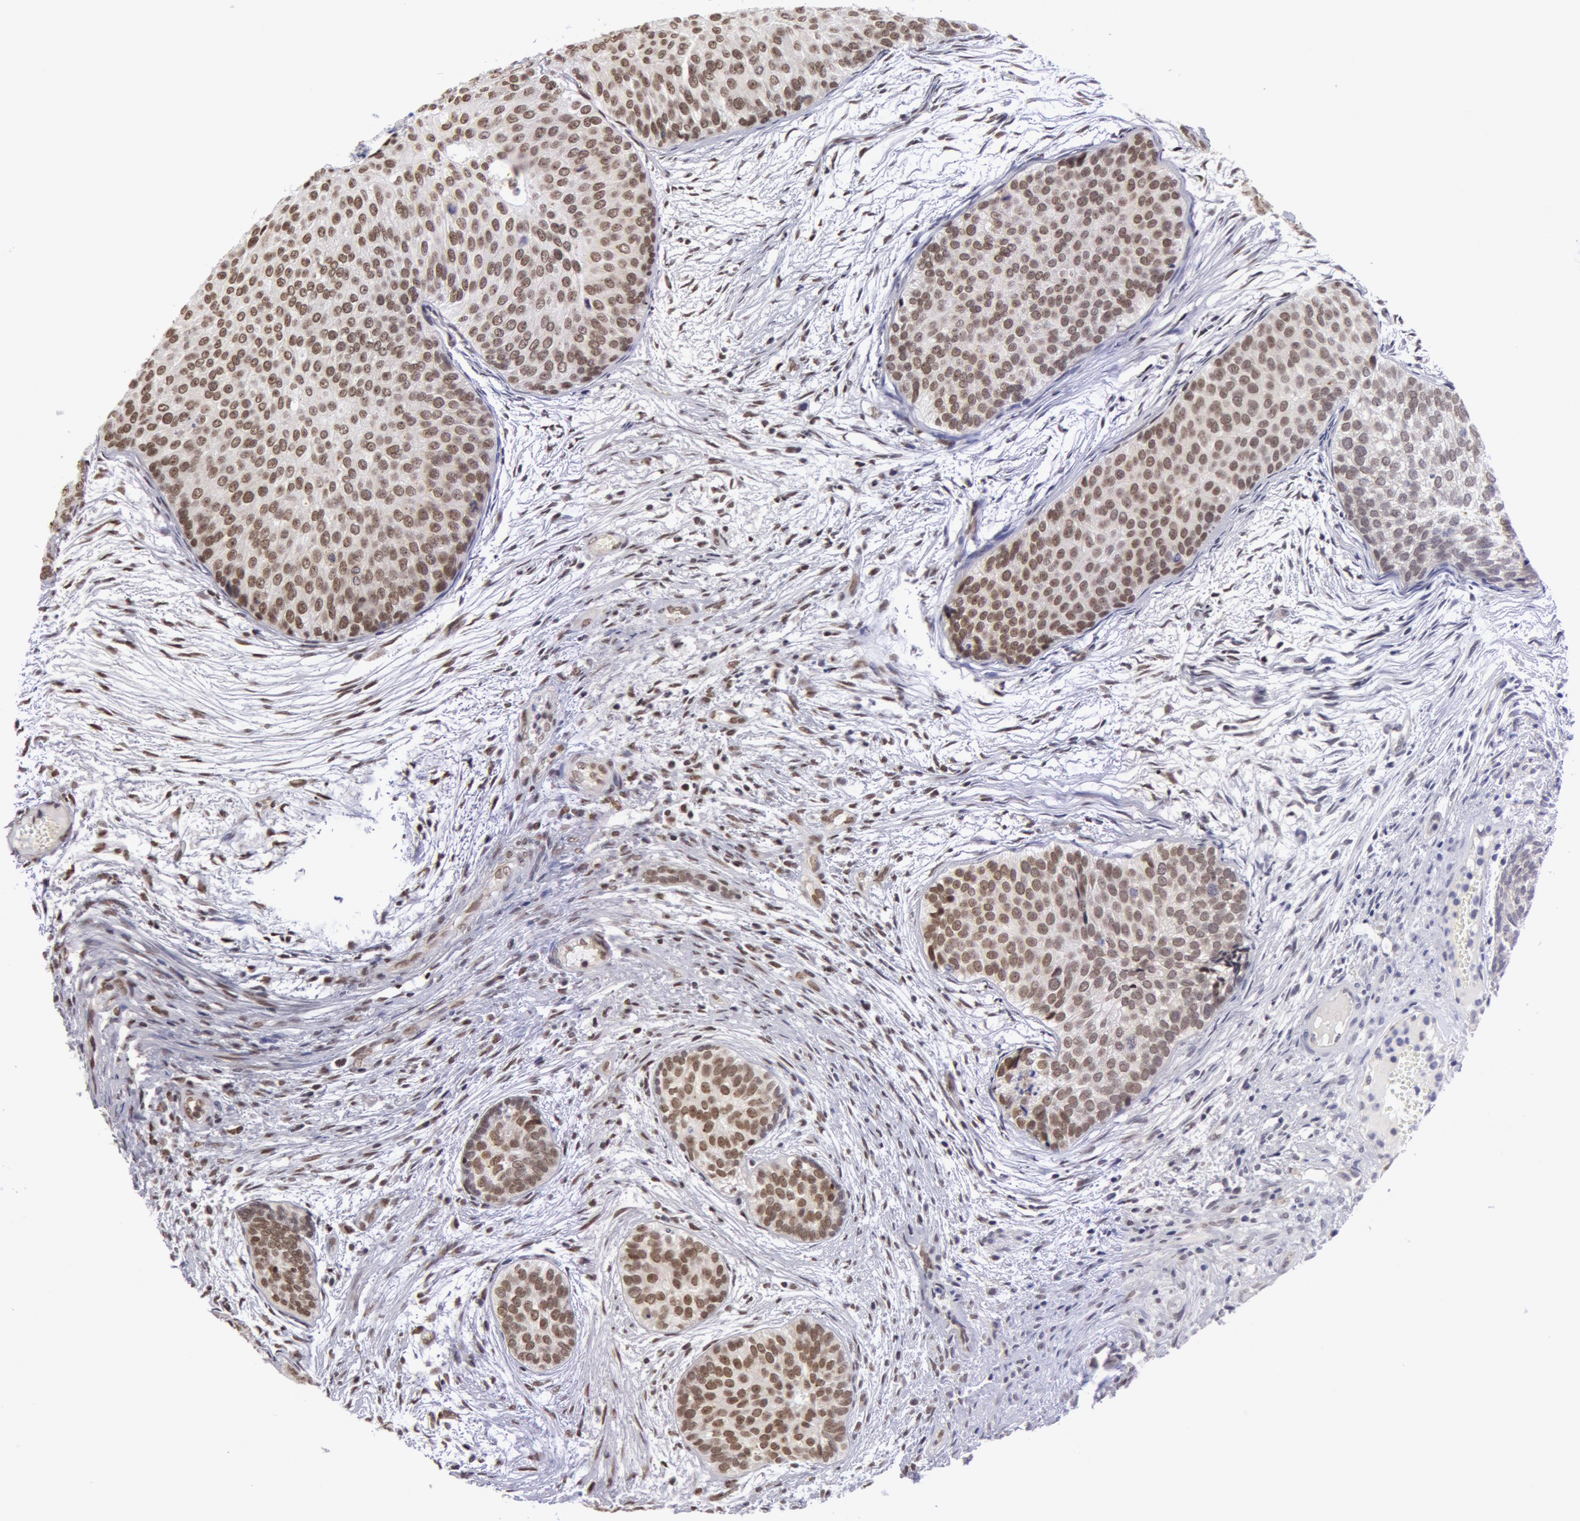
{"staining": {"intensity": "moderate", "quantity": "25%-75%", "location": "nuclear"}, "tissue": "urothelial cancer", "cell_type": "Tumor cells", "image_type": "cancer", "snomed": [{"axis": "morphology", "description": "Urothelial carcinoma, Low grade"}, {"axis": "topography", "description": "Urinary bladder"}], "caption": "IHC micrograph of low-grade urothelial carcinoma stained for a protein (brown), which displays medium levels of moderate nuclear positivity in about 25%-75% of tumor cells.", "gene": "VRTN", "patient": {"sex": "male", "age": 84}}